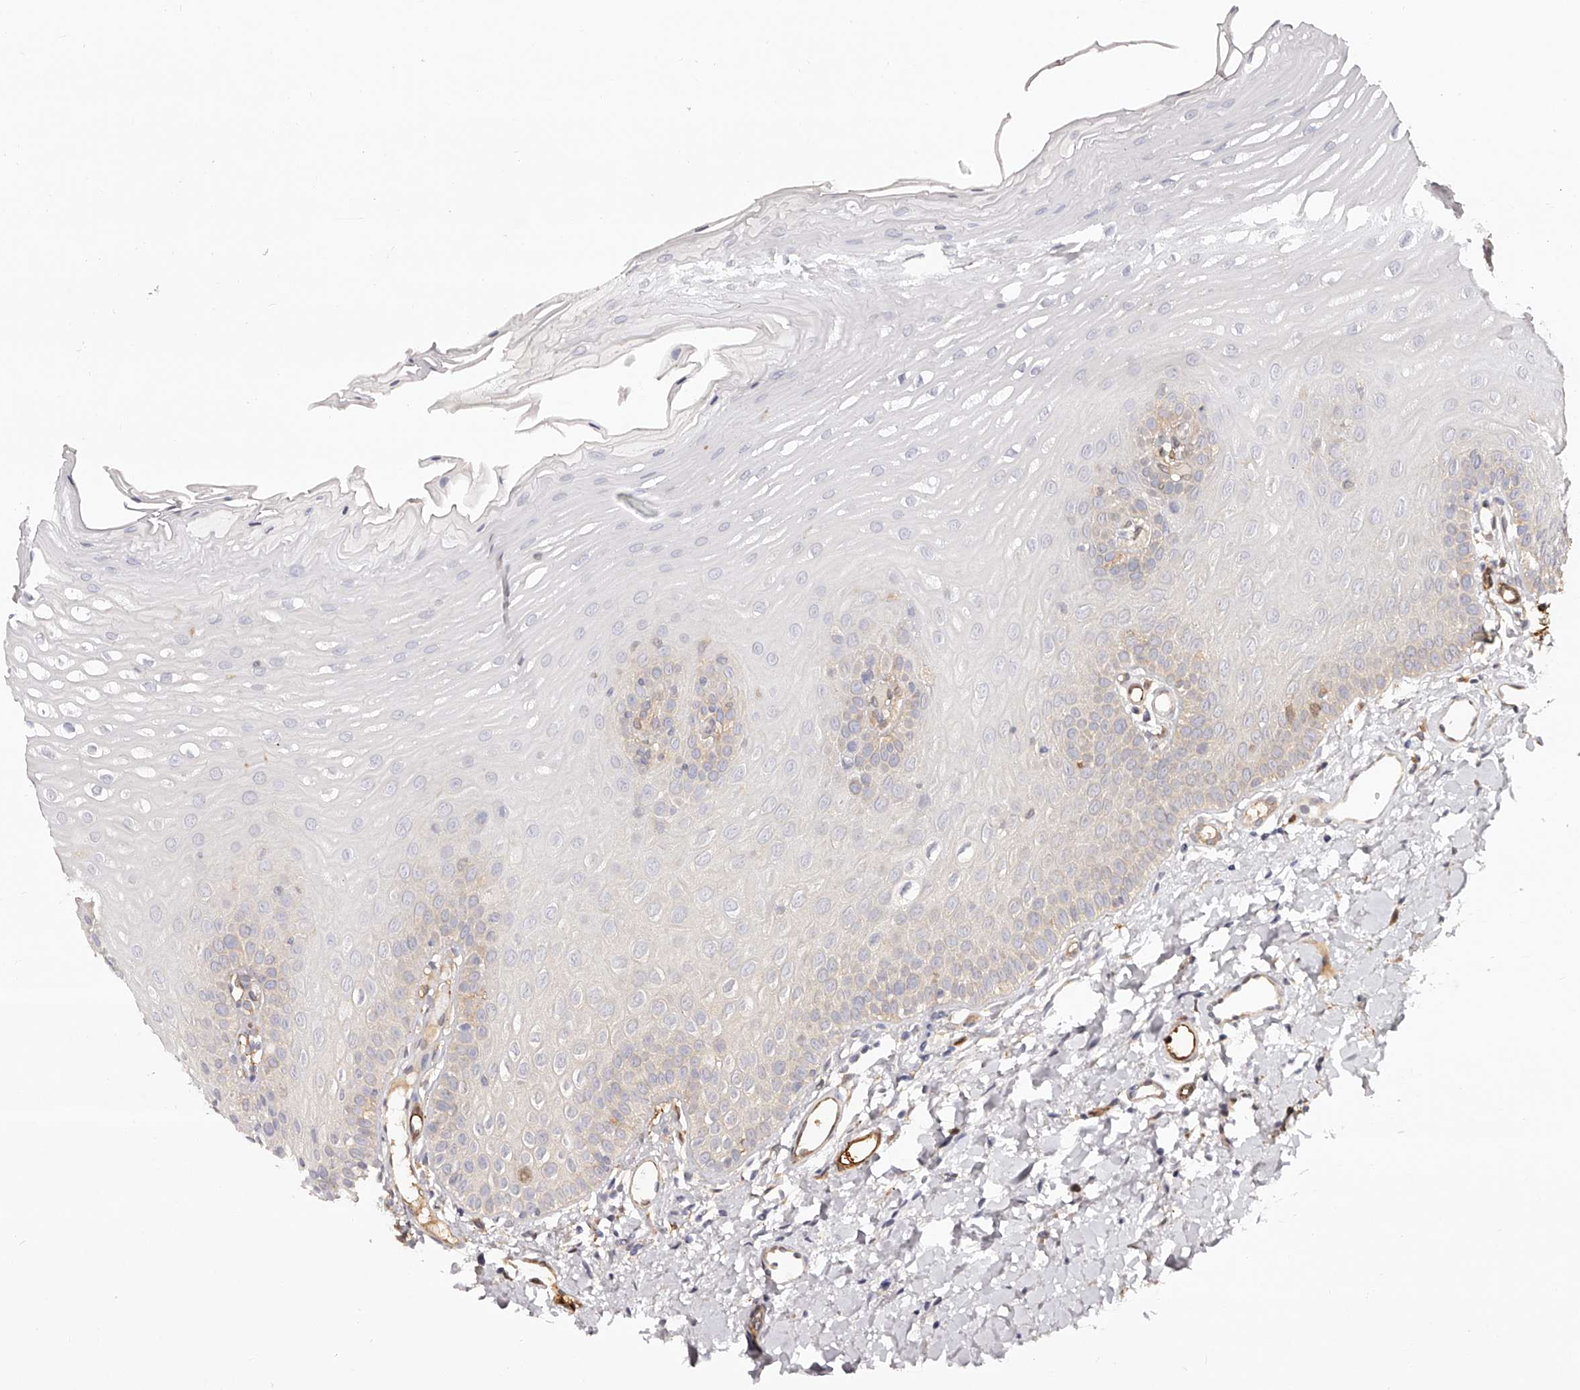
{"staining": {"intensity": "weak", "quantity": "<25%", "location": "cytoplasmic/membranous"}, "tissue": "oral mucosa", "cell_type": "Squamous epithelial cells", "image_type": "normal", "snomed": [{"axis": "morphology", "description": "Normal tissue, NOS"}, {"axis": "topography", "description": "Oral tissue"}], "caption": "High power microscopy histopathology image of an IHC histopathology image of unremarkable oral mucosa, revealing no significant positivity in squamous epithelial cells.", "gene": "LAP3", "patient": {"sex": "female", "age": 39}}